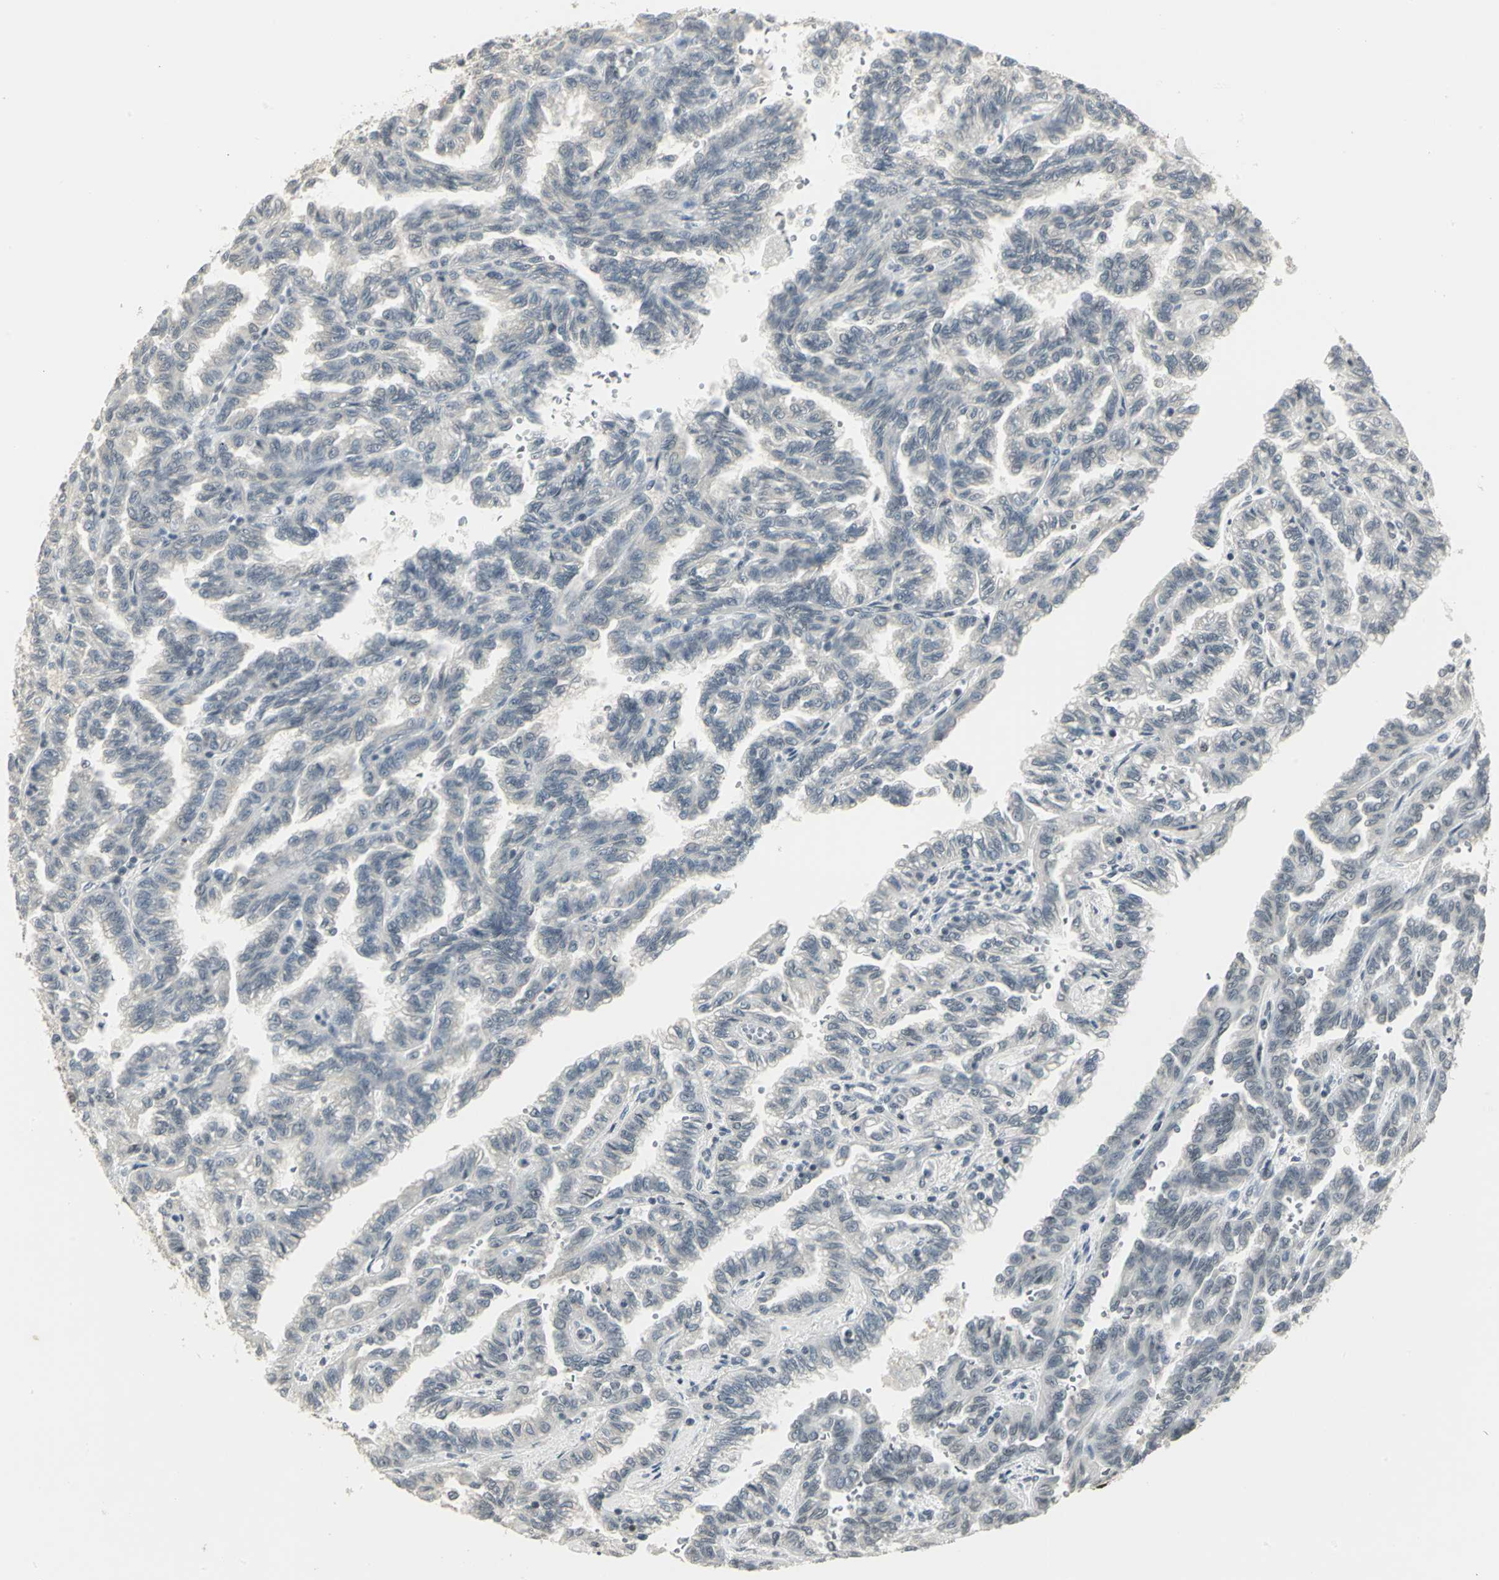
{"staining": {"intensity": "negative", "quantity": "none", "location": "none"}, "tissue": "renal cancer", "cell_type": "Tumor cells", "image_type": "cancer", "snomed": [{"axis": "morphology", "description": "Inflammation, NOS"}, {"axis": "morphology", "description": "Adenocarcinoma, NOS"}, {"axis": "topography", "description": "Kidney"}], "caption": "The micrograph exhibits no staining of tumor cells in renal cancer.", "gene": "CBX3", "patient": {"sex": "male", "age": 68}}